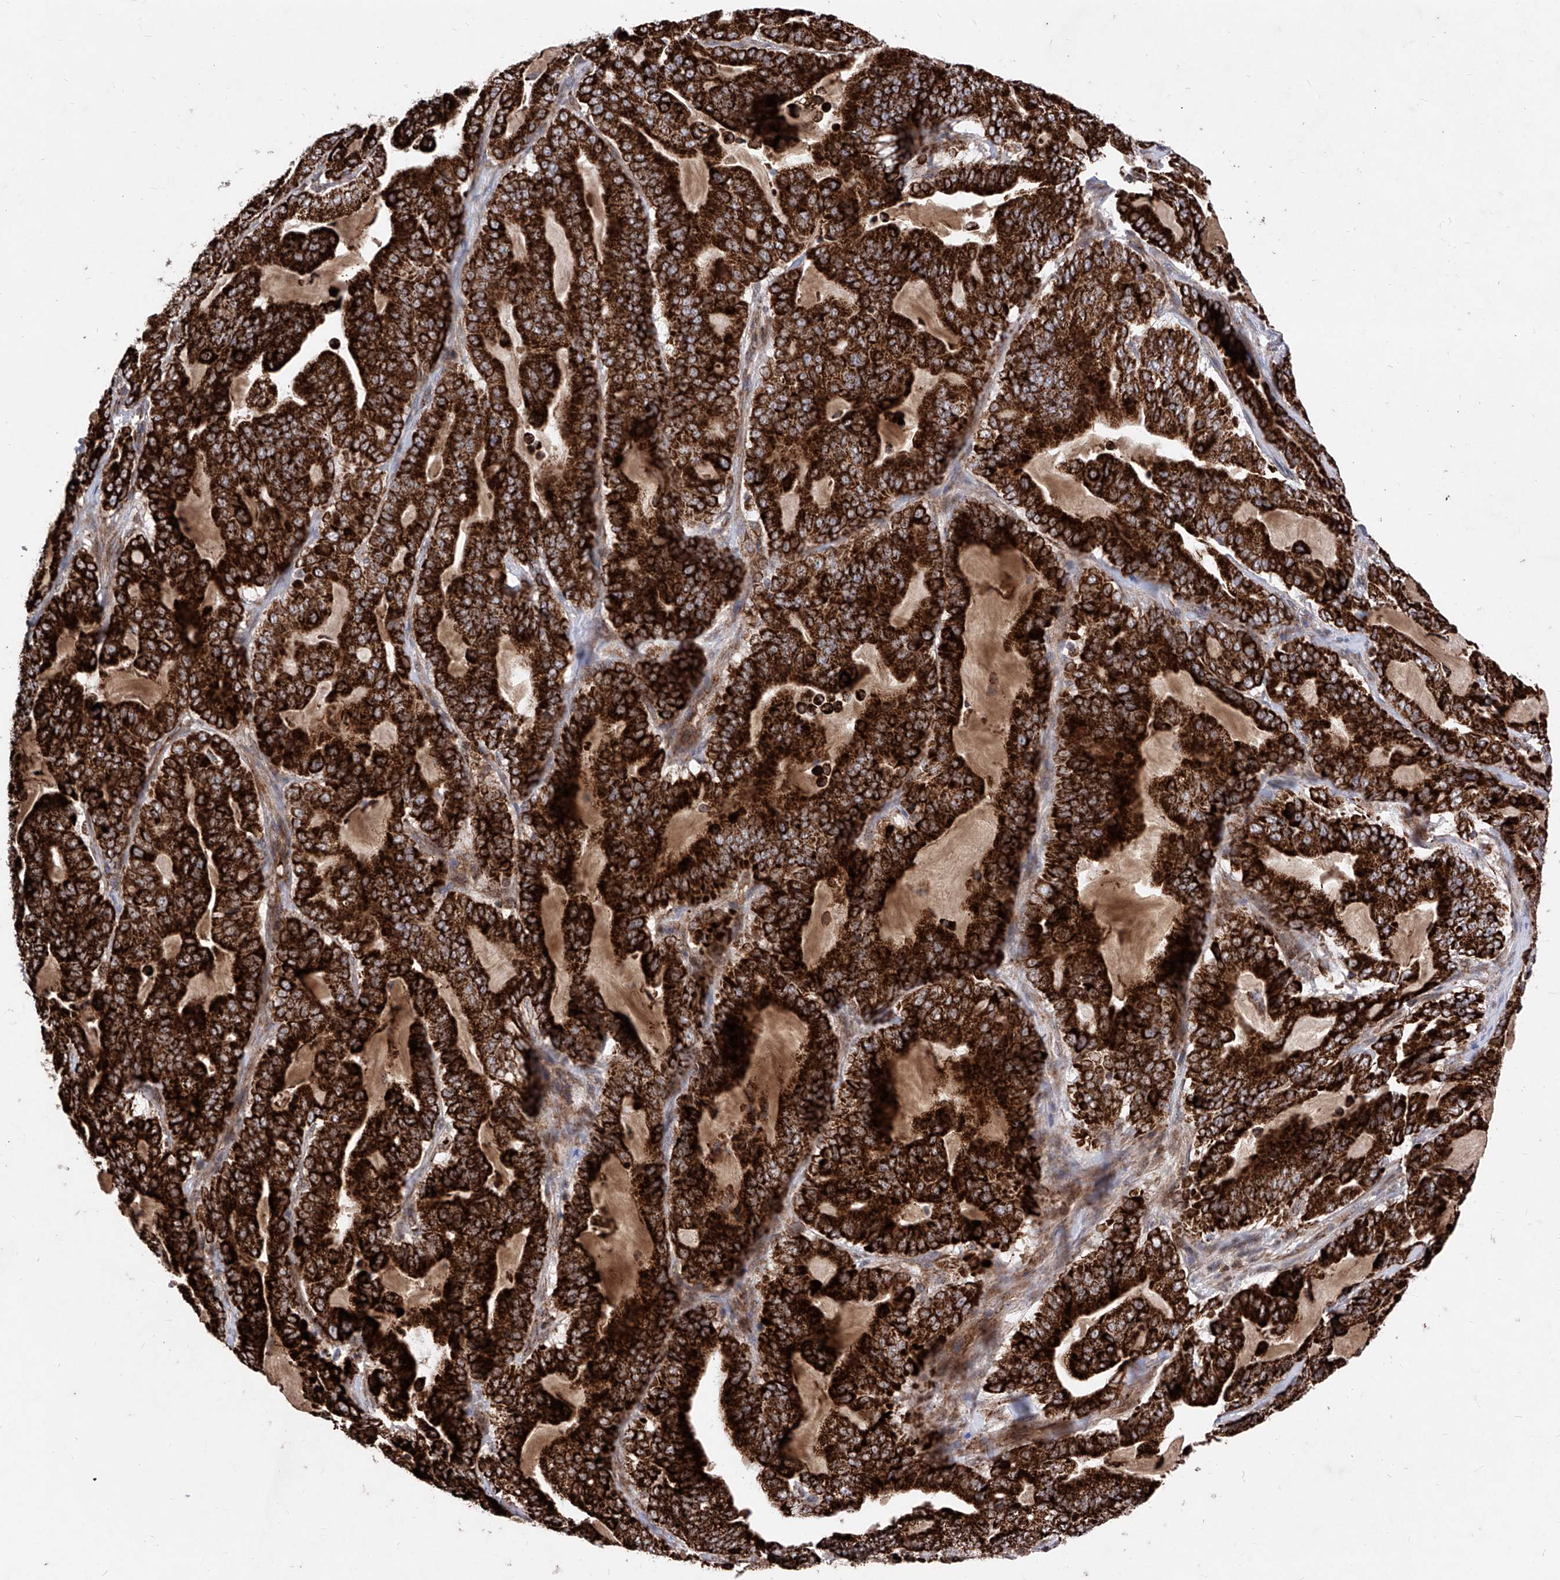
{"staining": {"intensity": "strong", "quantity": ">75%", "location": "cytoplasmic/membranous"}, "tissue": "pancreatic cancer", "cell_type": "Tumor cells", "image_type": "cancer", "snomed": [{"axis": "morphology", "description": "Adenocarcinoma, NOS"}, {"axis": "topography", "description": "Pancreas"}], "caption": "Human pancreatic cancer (adenocarcinoma) stained for a protein (brown) shows strong cytoplasmic/membranous positive expression in about >75% of tumor cells.", "gene": "SEMA6A", "patient": {"sex": "male", "age": 63}}